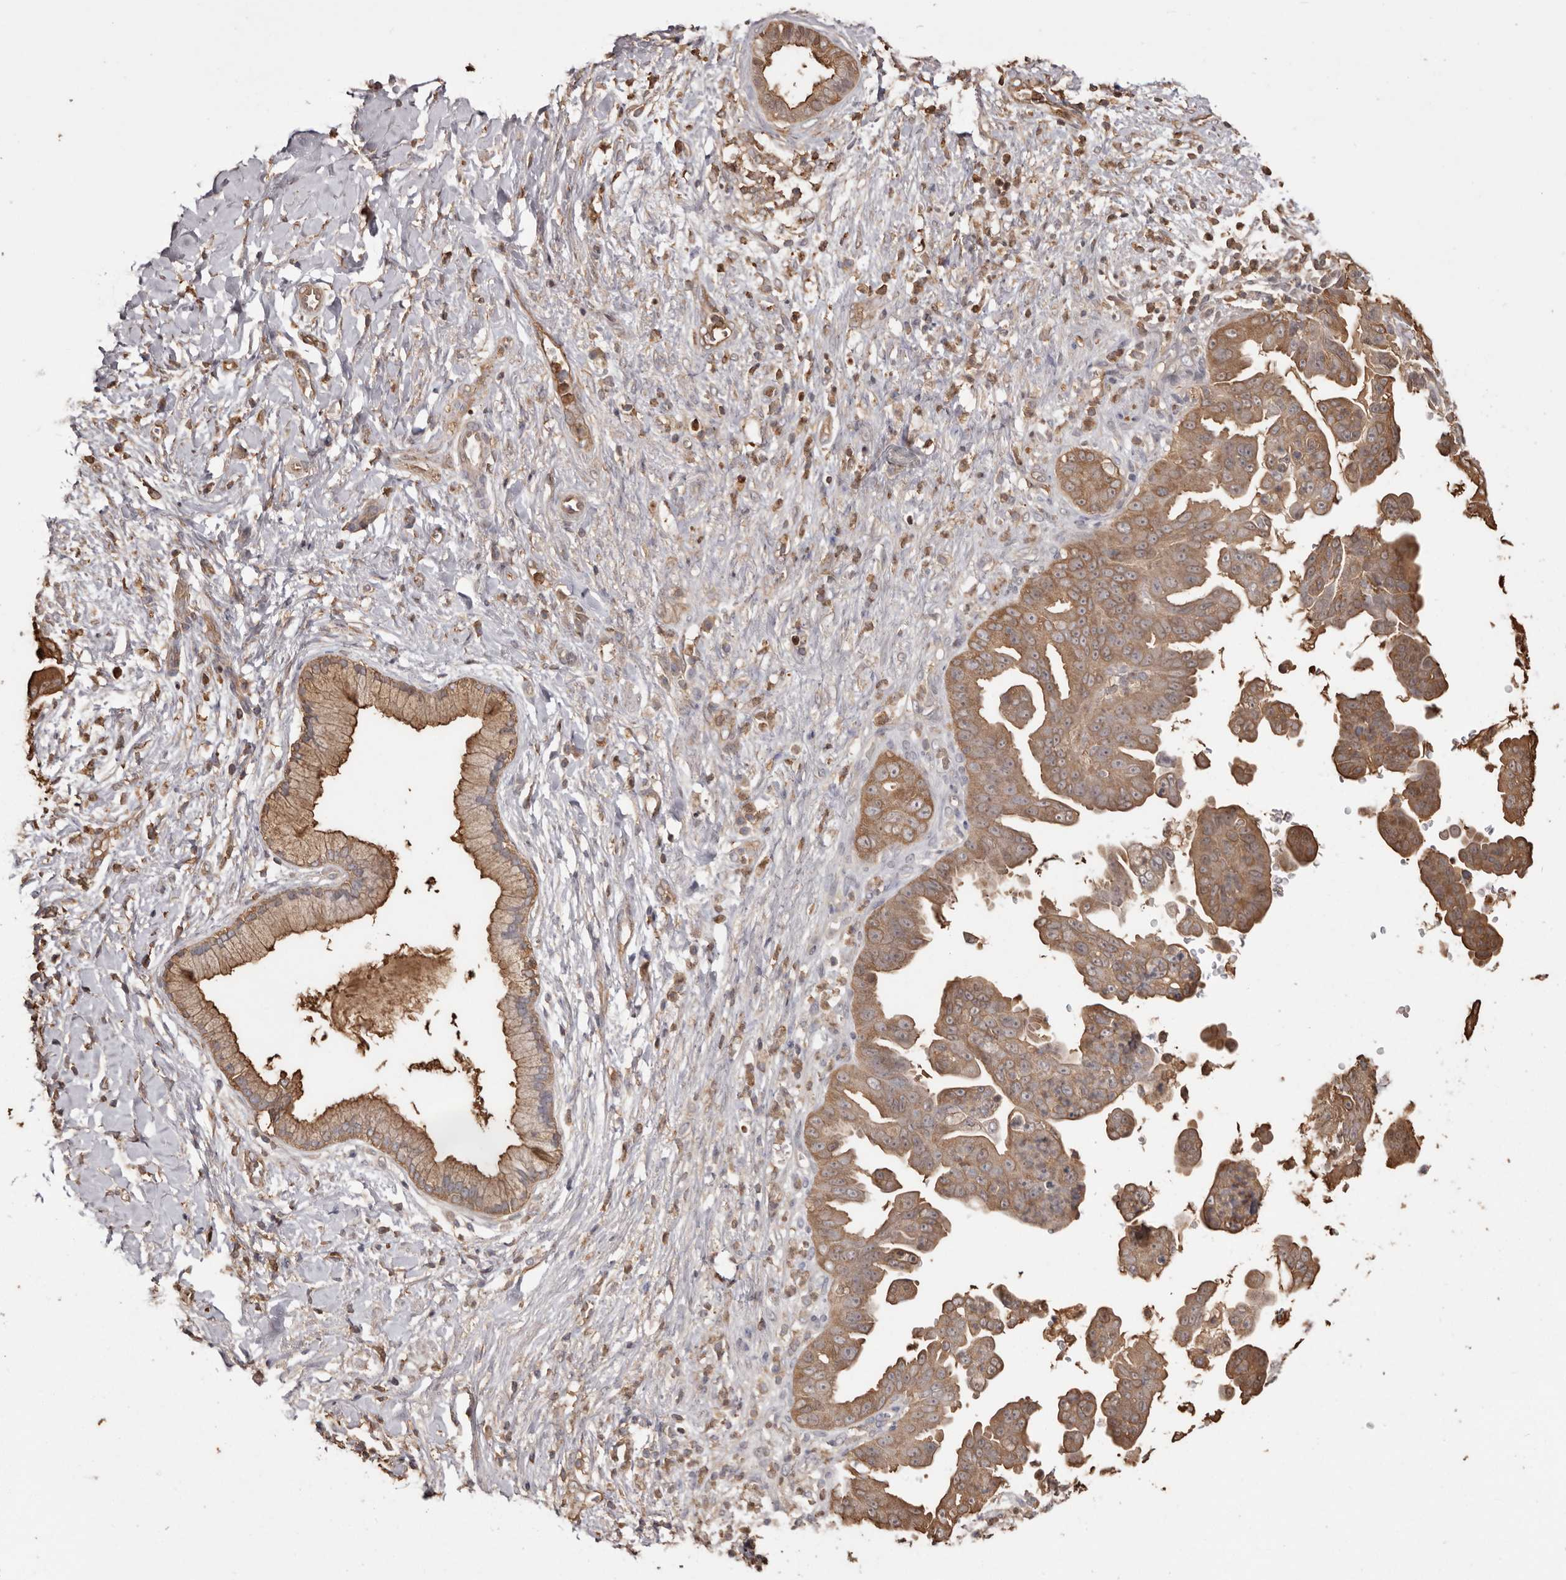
{"staining": {"intensity": "moderate", "quantity": ">75%", "location": "cytoplasmic/membranous"}, "tissue": "pancreatic cancer", "cell_type": "Tumor cells", "image_type": "cancer", "snomed": [{"axis": "morphology", "description": "Adenocarcinoma, NOS"}, {"axis": "topography", "description": "Pancreas"}], "caption": "IHC of pancreatic cancer shows medium levels of moderate cytoplasmic/membranous staining in approximately >75% of tumor cells.", "gene": "PKM", "patient": {"sex": "female", "age": 78}}